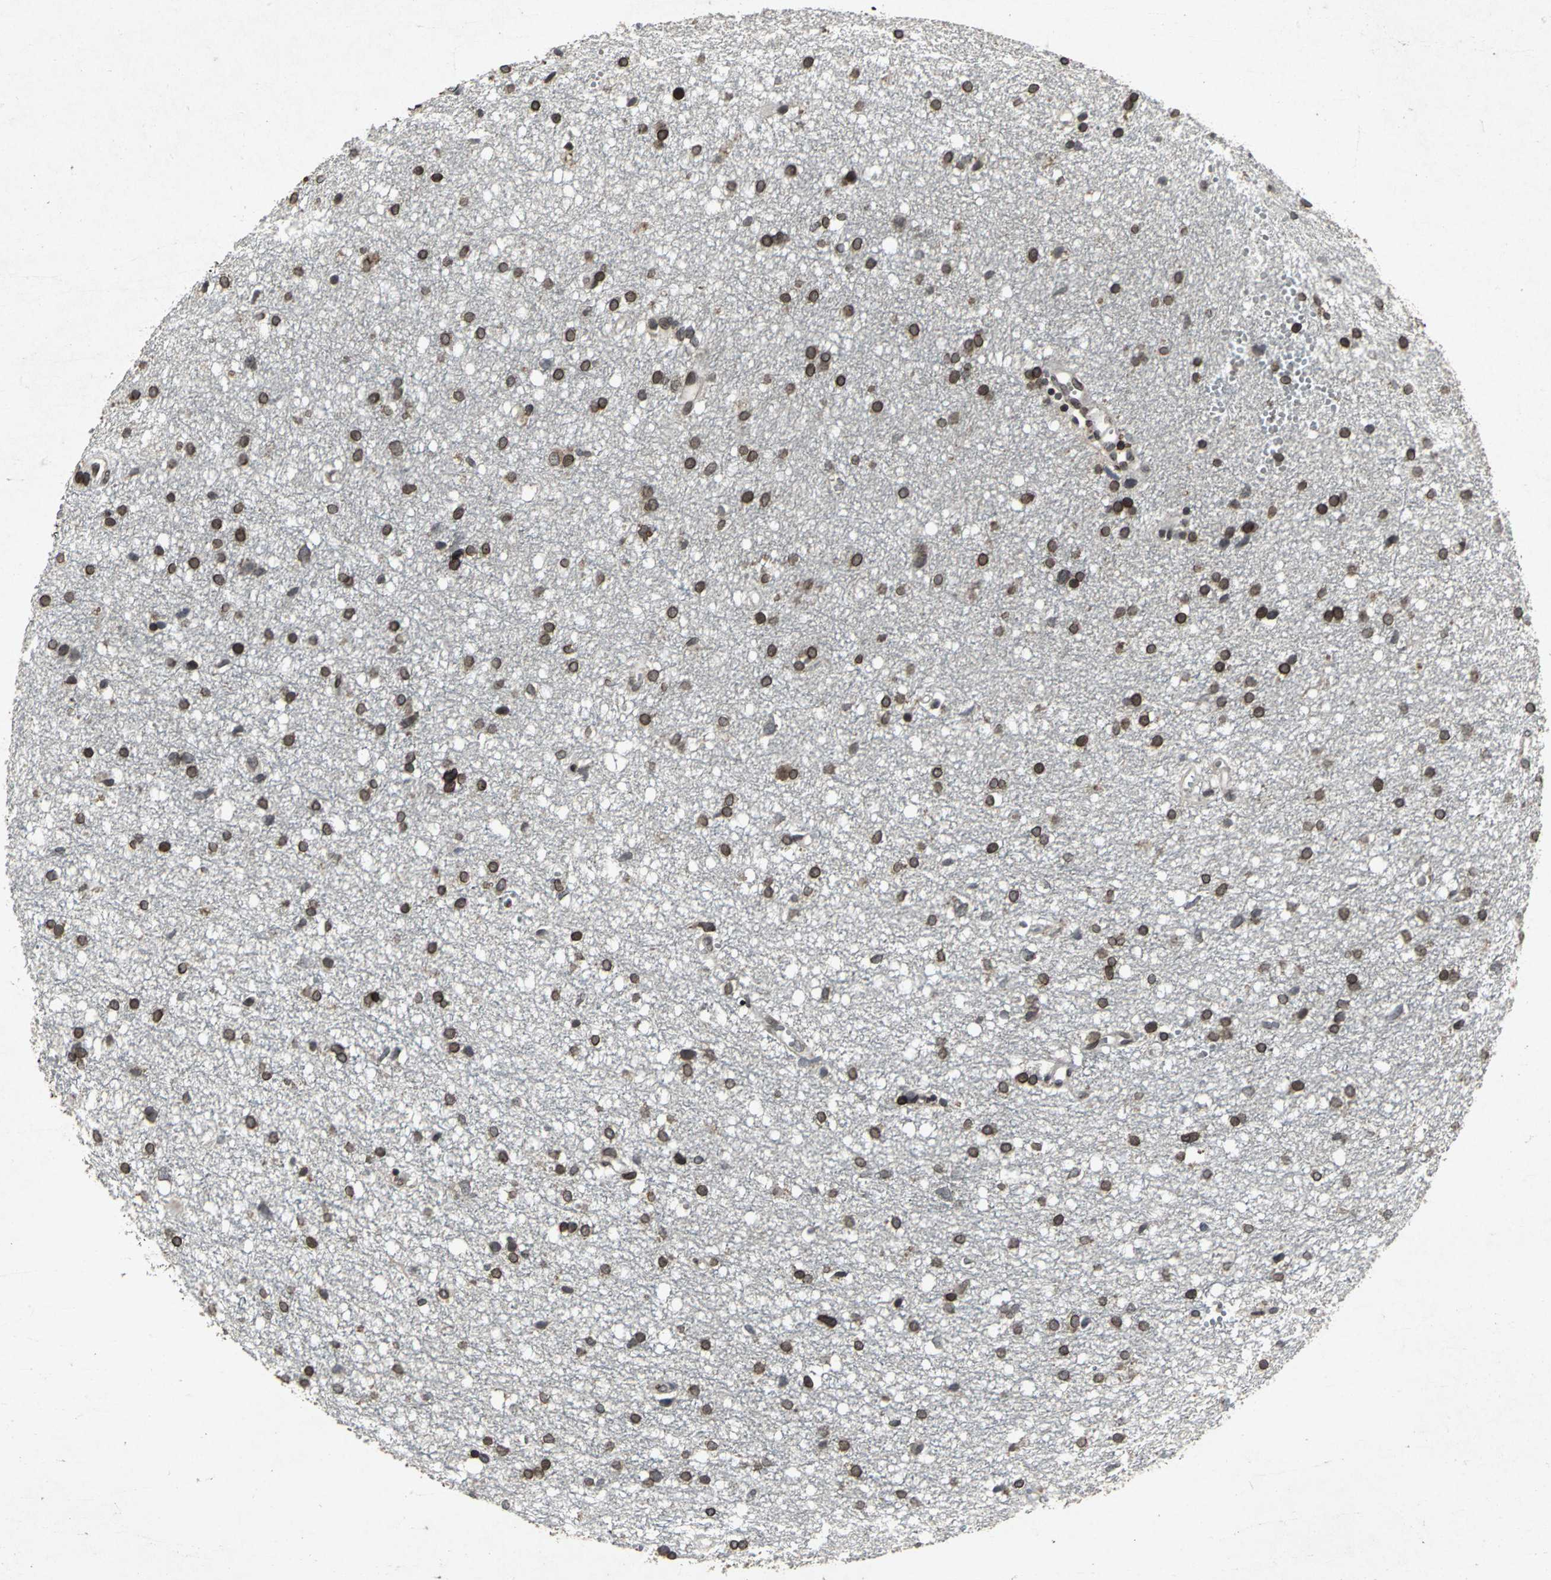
{"staining": {"intensity": "strong", "quantity": ">75%", "location": "cytoplasmic/membranous,nuclear"}, "tissue": "glioma", "cell_type": "Tumor cells", "image_type": "cancer", "snomed": [{"axis": "morphology", "description": "Glioma, malignant, High grade"}, {"axis": "topography", "description": "Brain"}], "caption": "IHC of human glioma exhibits high levels of strong cytoplasmic/membranous and nuclear expression in approximately >75% of tumor cells.", "gene": "SH2B3", "patient": {"sex": "female", "age": 59}}